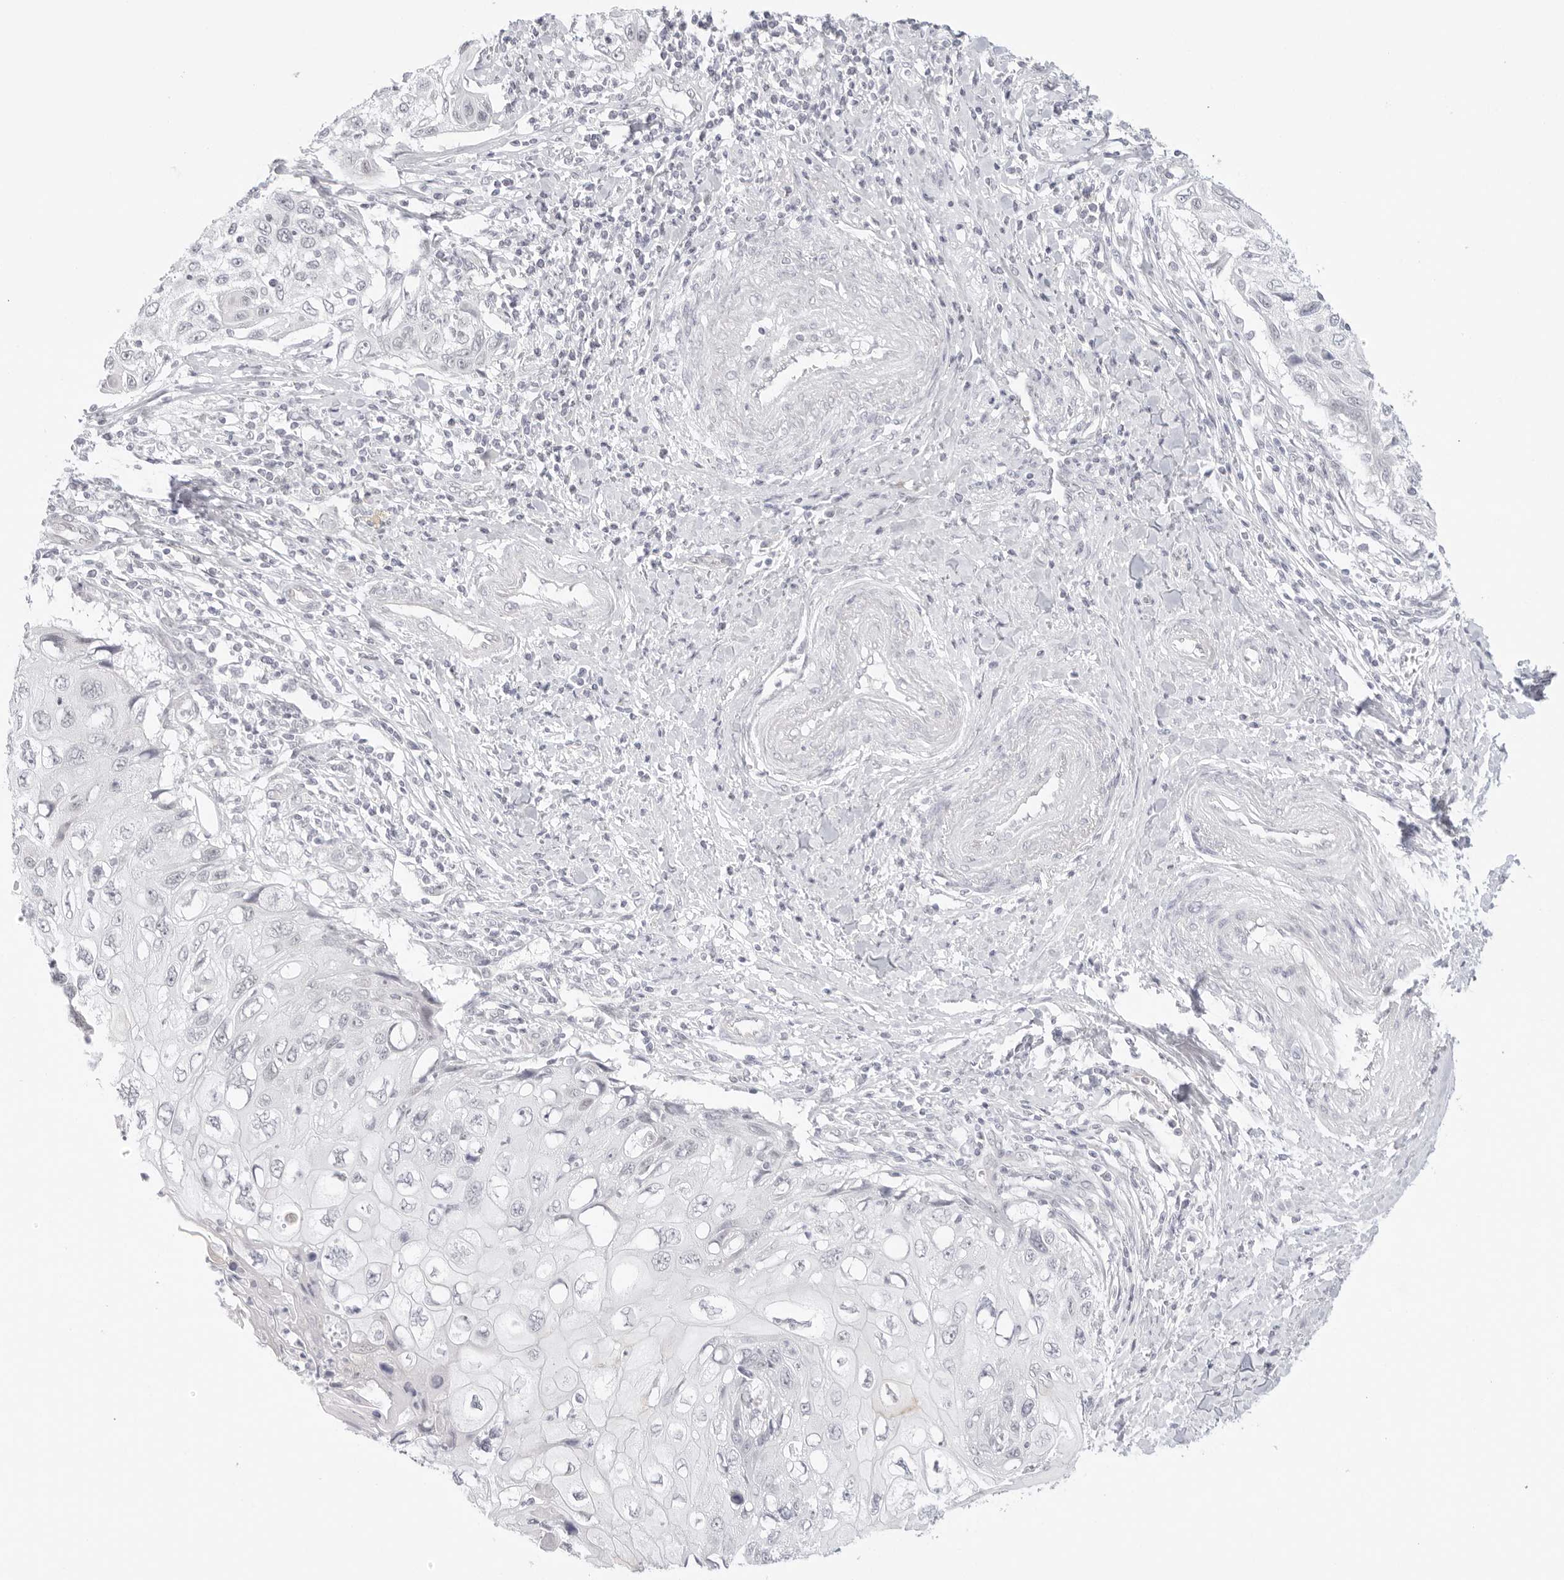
{"staining": {"intensity": "negative", "quantity": "none", "location": "none"}, "tissue": "cervical cancer", "cell_type": "Tumor cells", "image_type": "cancer", "snomed": [{"axis": "morphology", "description": "Squamous cell carcinoma, NOS"}, {"axis": "topography", "description": "Cervix"}], "caption": "Micrograph shows no significant protein staining in tumor cells of cervical squamous cell carcinoma.", "gene": "MED18", "patient": {"sex": "female", "age": 70}}